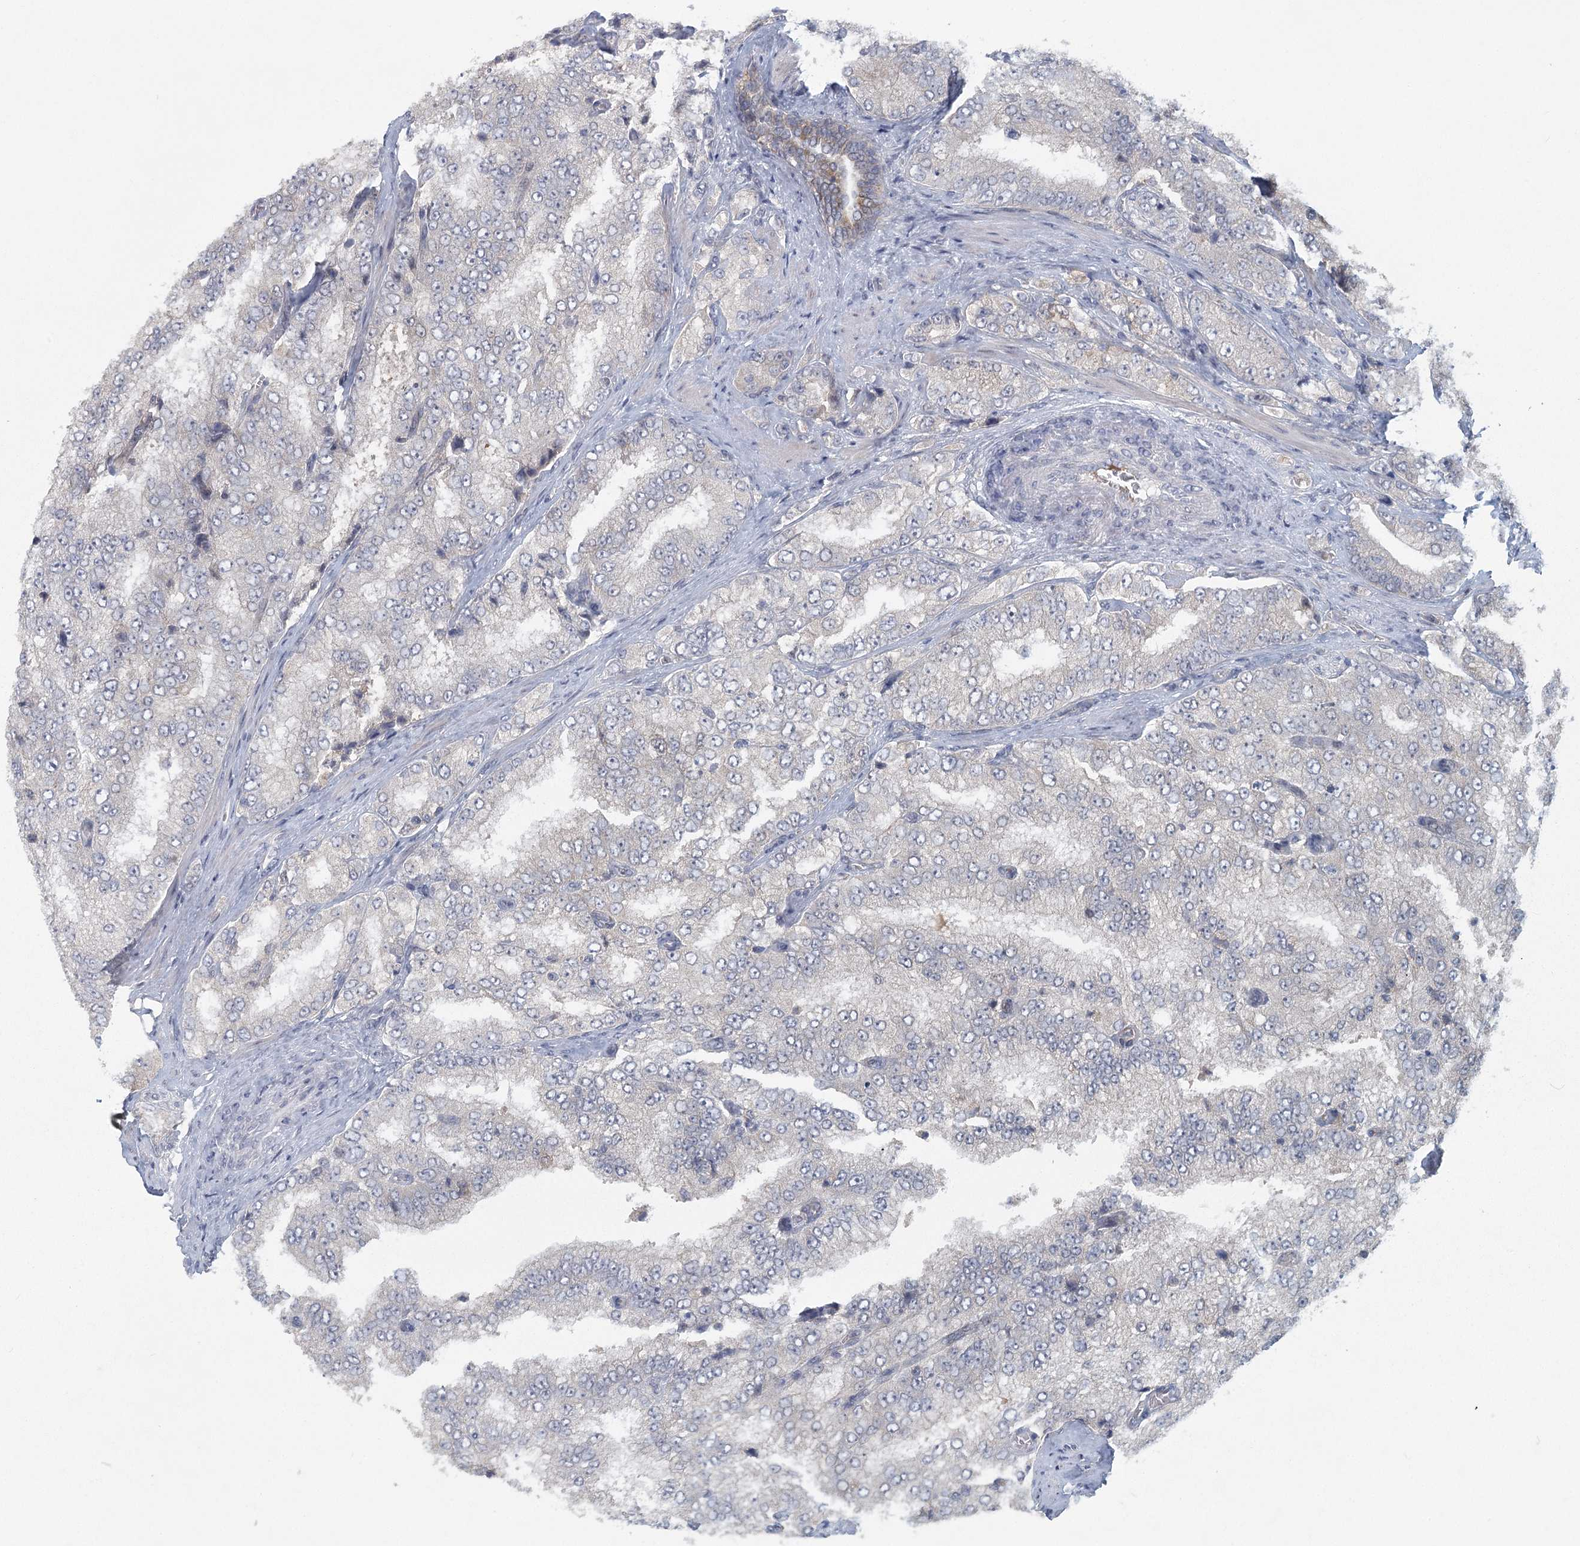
{"staining": {"intensity": "negative", "quantity": "none", "location": "none"}, "tissue": "prostate cancer", "cell_type": "Tumor cells", "image_type": "cancer", "snomed": [{"axis": "morphology", "description": "Adenocarcinoma, High grade"}, {"axis": "topography", "description": "Prostate"}], "caption": "An IHC photomicrograph of high-grade adenocarcinoma (prostate) is shown. There is no staining in tumor cells of high-grade adenocarcinoma (prostate).", "gene": "LRRC14B", "patient": {"sex": "male", "age": 58}}